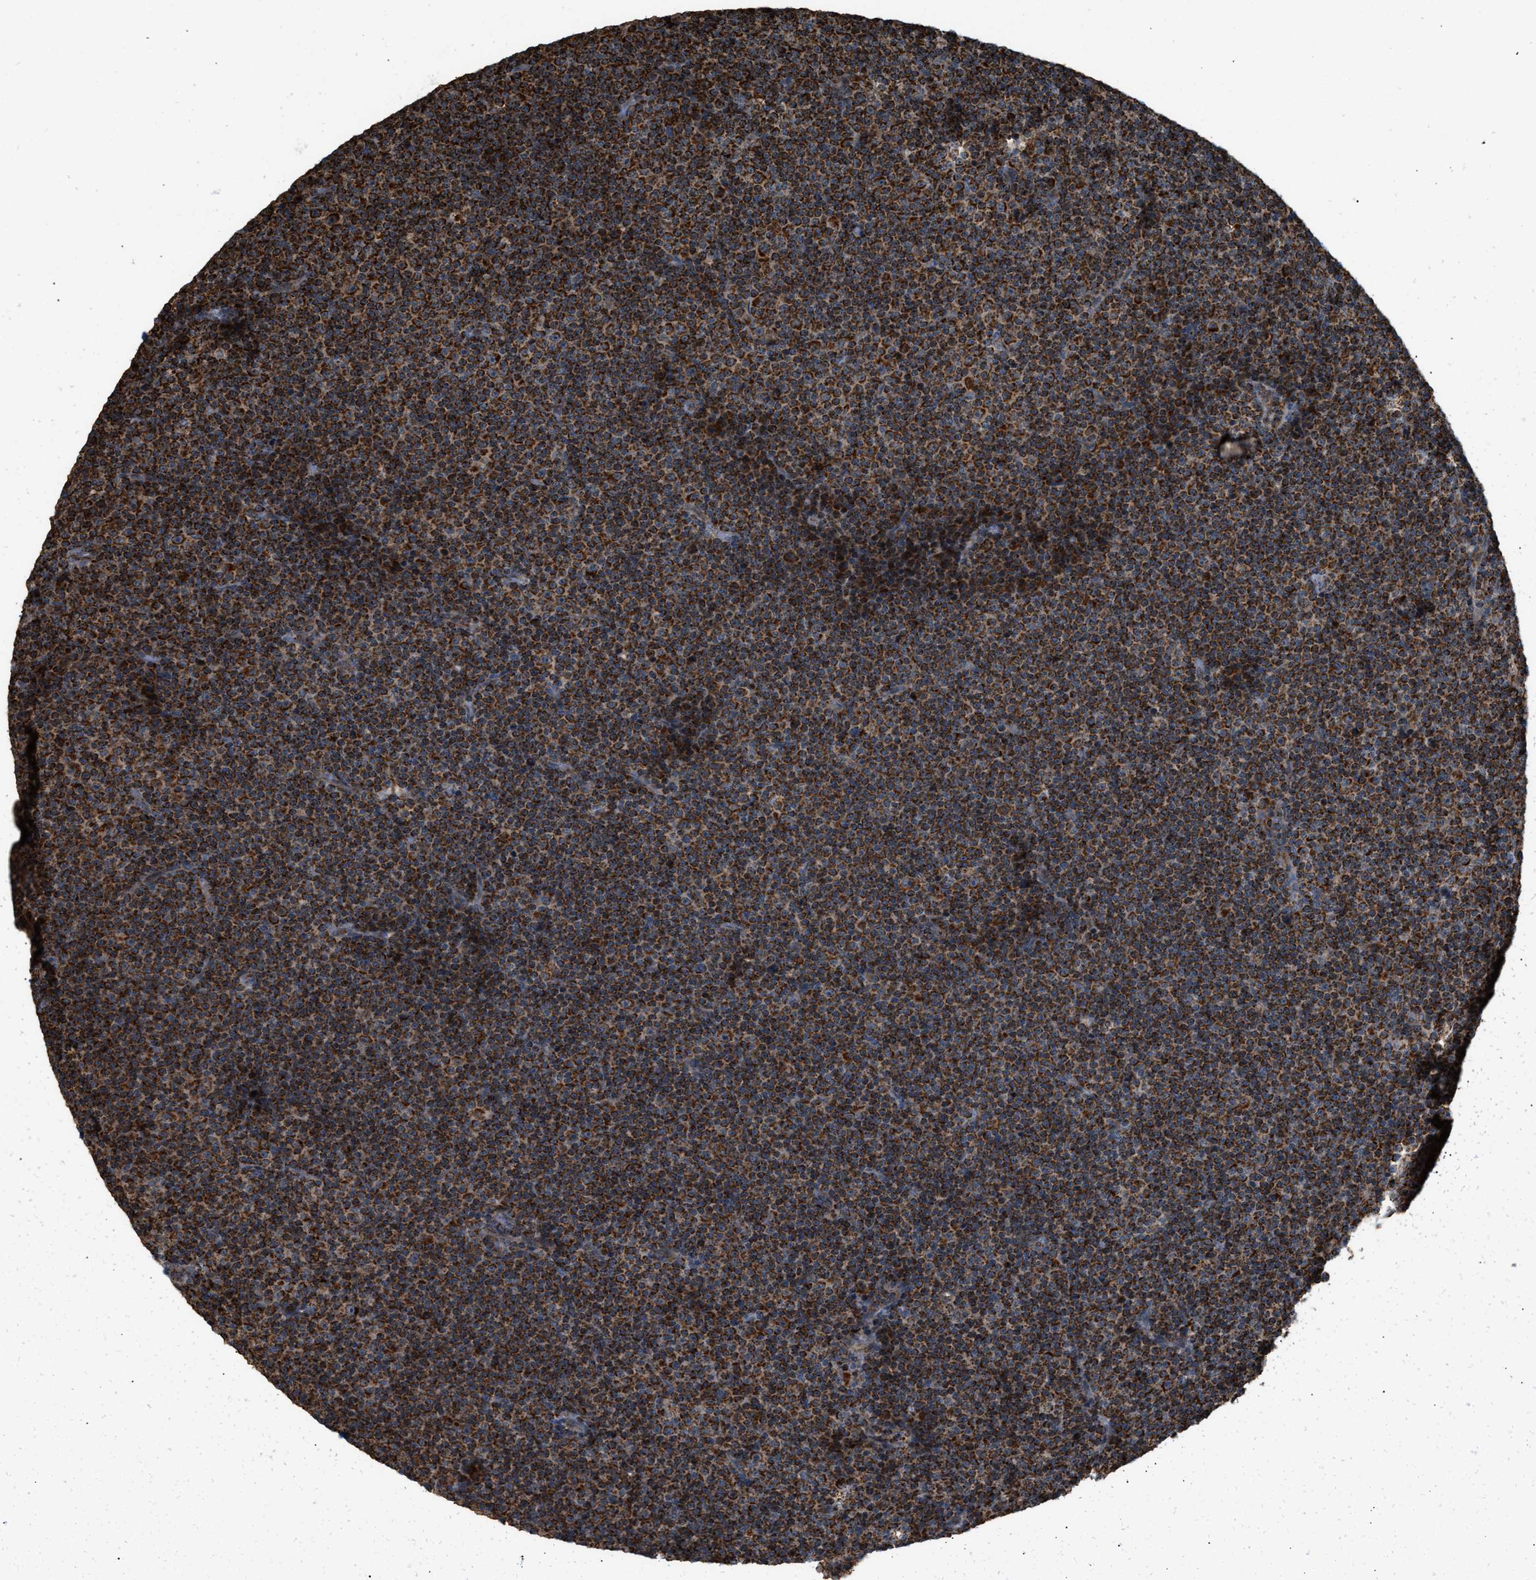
{"staining": {"intensity": "strong", "quantity": ">75%", "location": "cytoplasmic/membranous"}, "tissue": "lymphoma", "cell_type": "Tumor cells", "image_type": "cancer", "snomed": [{"axis": "morphology", "description": "Malignant lymphoma, non-Hodgkin's type, Low grade"}, {"axis": "topography", "description": "Lymph node"}], "caption": "Brown immunohistochemical staining in human lymphoma reveals strong cytoplasmic/membranous staining in about >75% of tumor cells. (IHC, brightfield microscopy, high magnification).", "gene": "SGSM2", "patient": {"sex": "female", "age": 67}}